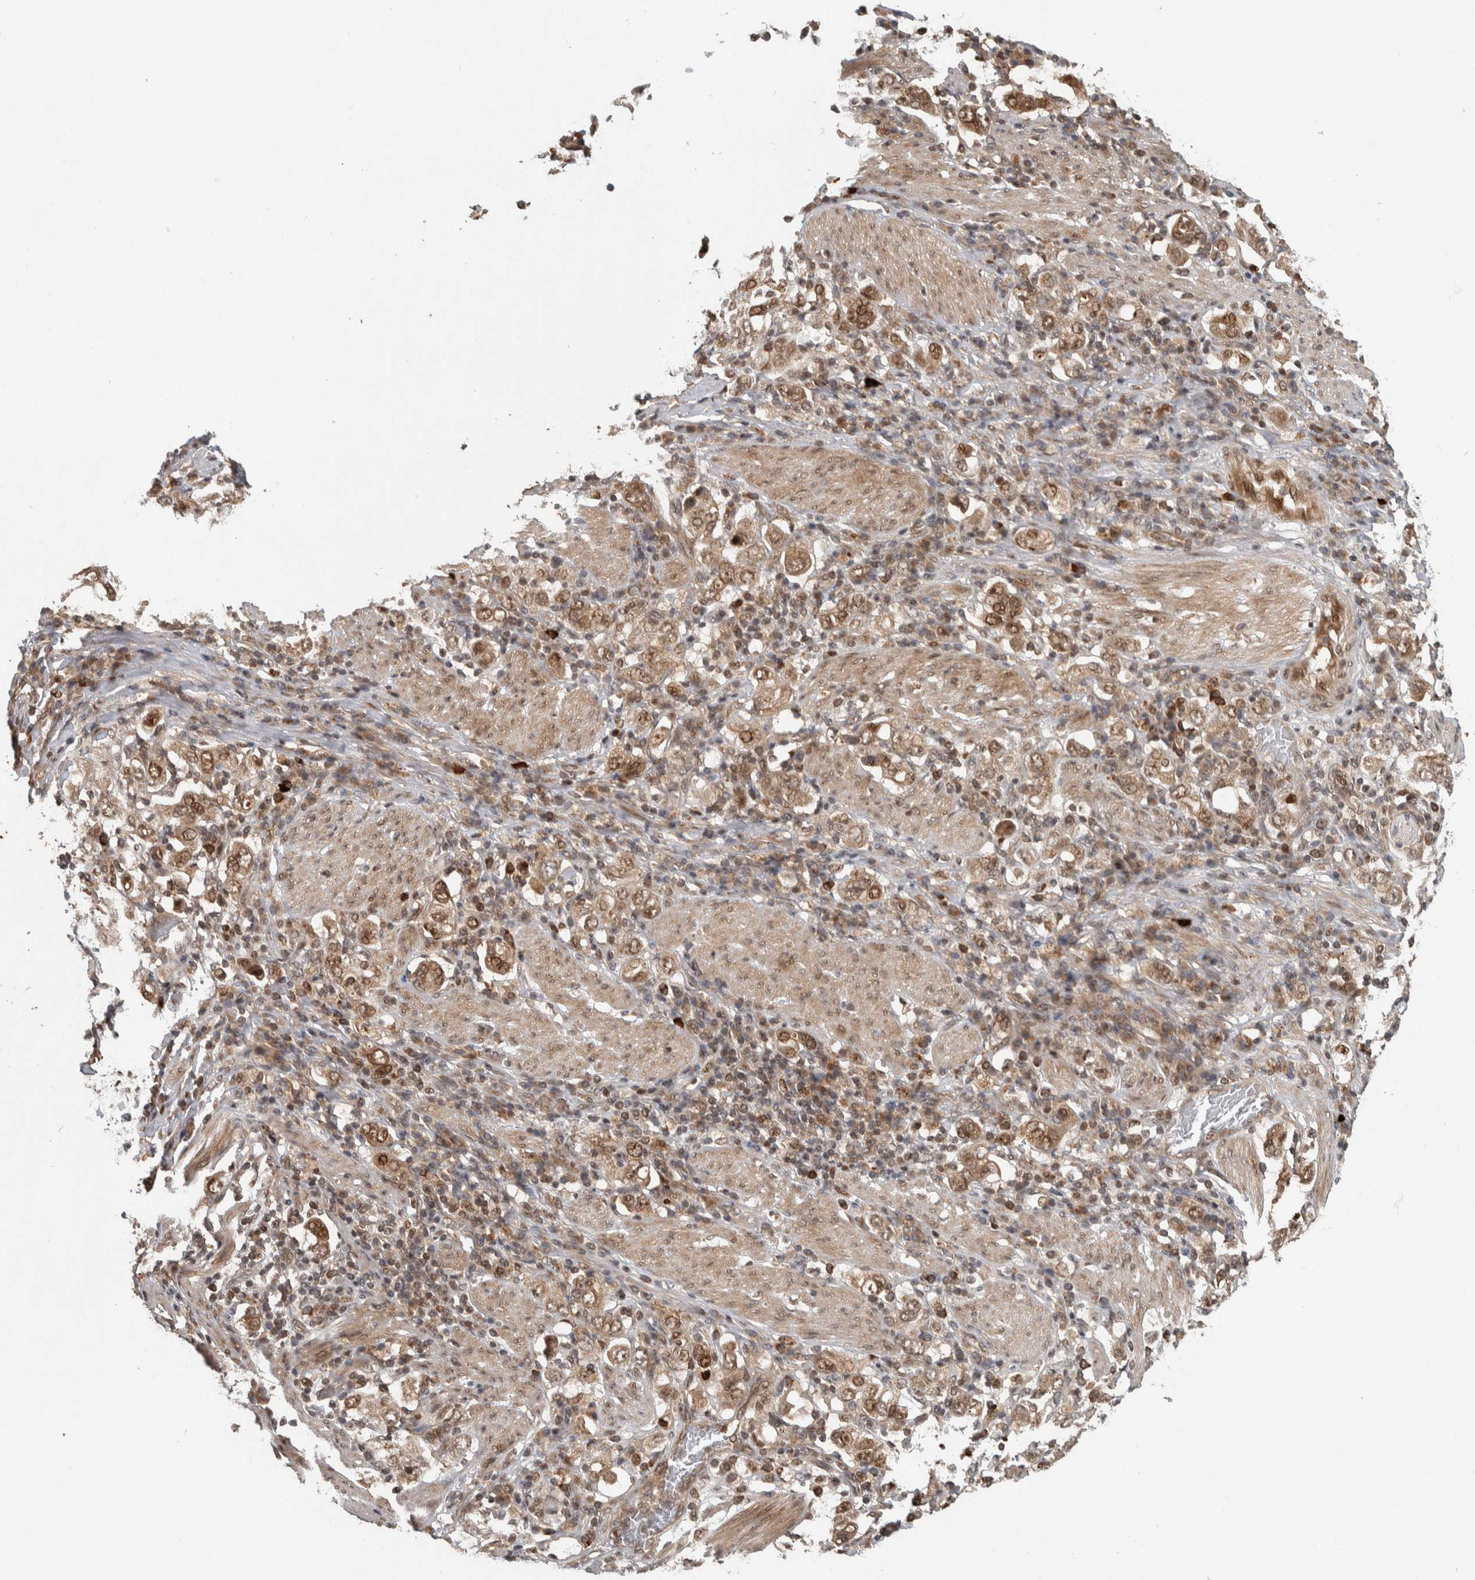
{"staining": {"intensity": "moderate", "quantity": ">75%", "location": "cytoplasmic/membranous,nuclear"}, "tissue": "stomach cancer", "cell_type": "Tumor cells", "image_type": "cancer", "snomed": [{"axis": "morphology", "description": "Adenocarcinoma, NOS"}, {"axis": "topography", "description": "Stomach, upper"}], "caption": "A brown stain labels moderate cytoplasmic/membranous and nuclear staining of a protein in human stomach cancer (adenocarcinoma) tumor cells. (DAB (3,3'-diaminobenzidine) IHC with brightfield microscopy, high magnification).", "gene": "RPS6KA4", "patient": {"sex": "male", "age": 62}}